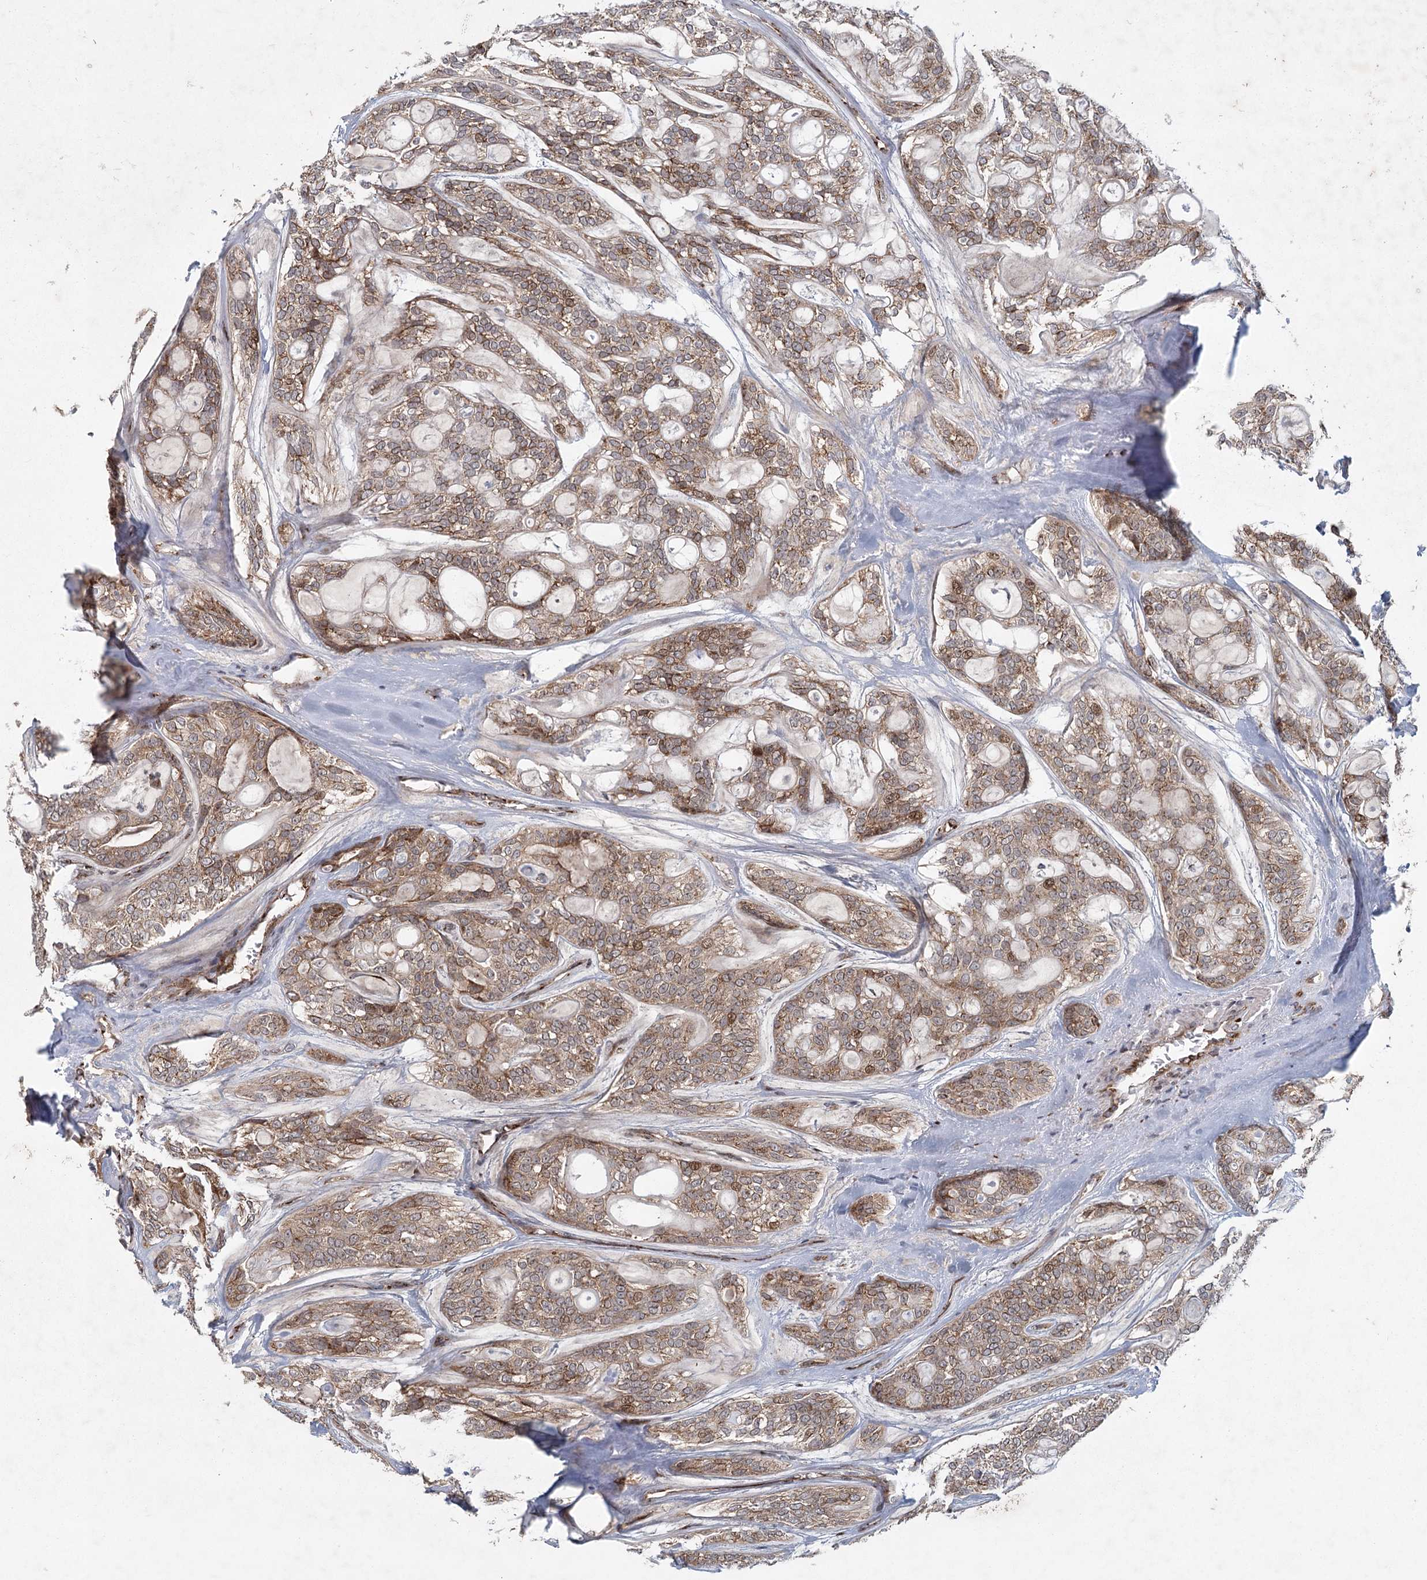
{"staining": {"intensity": "weak", "quantity": ">75%", "location": "cytoplasmic/membranous,nuclear"}, "tissue": "head and neck cancer", "cell_type": "Tumor cells", "image_type": "cancer", "snomed": [{"axis": "morphology", "description": "Adenocarcinoma, NOS"}, {"axis": "topography", "description": "Head-Neck"}], "caption": "The micrograph displays a brown stain indicating the presence of a protein in the cytoplasmic/membranous and nuclear of tumor cells in head and neck cancer. The staining was performed using DAB (3,3'-diaminobenzidine), with brown indicating positive protein expression. Nuclei are stained blue with hematoxylin.", "gene": "IFT46", "patient": {"sex": "male", "age": 66}}